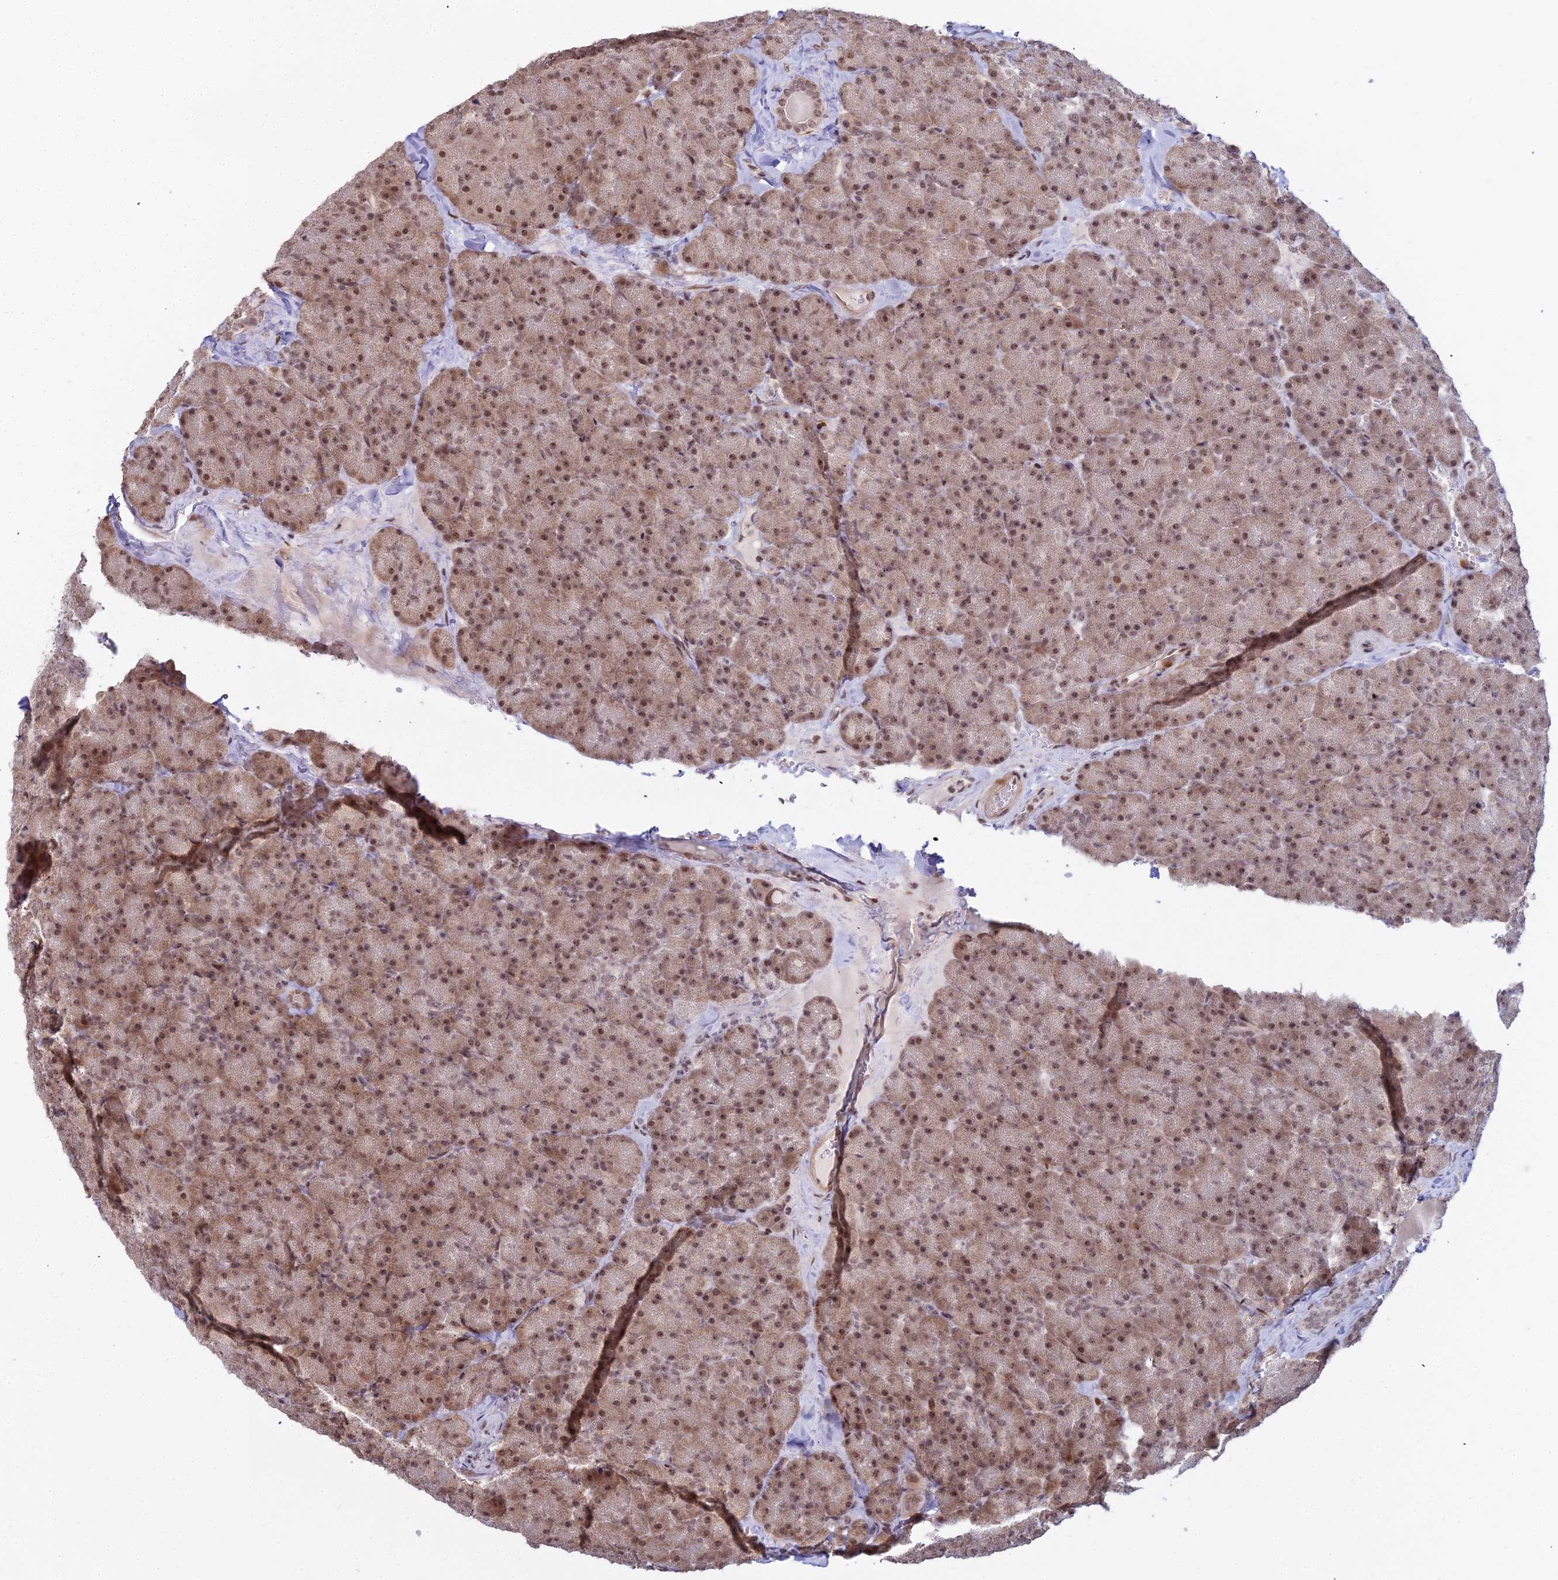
{"staining": {"intensity": "moderate", "quantity": ">75%", "location": "nuclear"}, "tissue": "pancreas", "cell_type": "Exocrine glandular cells", "image_type": "normal", "snomed": [{"axis": "morphology", "description": "Normal tissue, NOS"}, {"axis": "topography", "description": "Pancreas"}], "caption": "Moderate nuclear staining is identified in about >75% of exocrine glandular cells in unremarkable pancreas.", "gene": "ABCA2", "patient": {"sex": "male", "age": 36}}